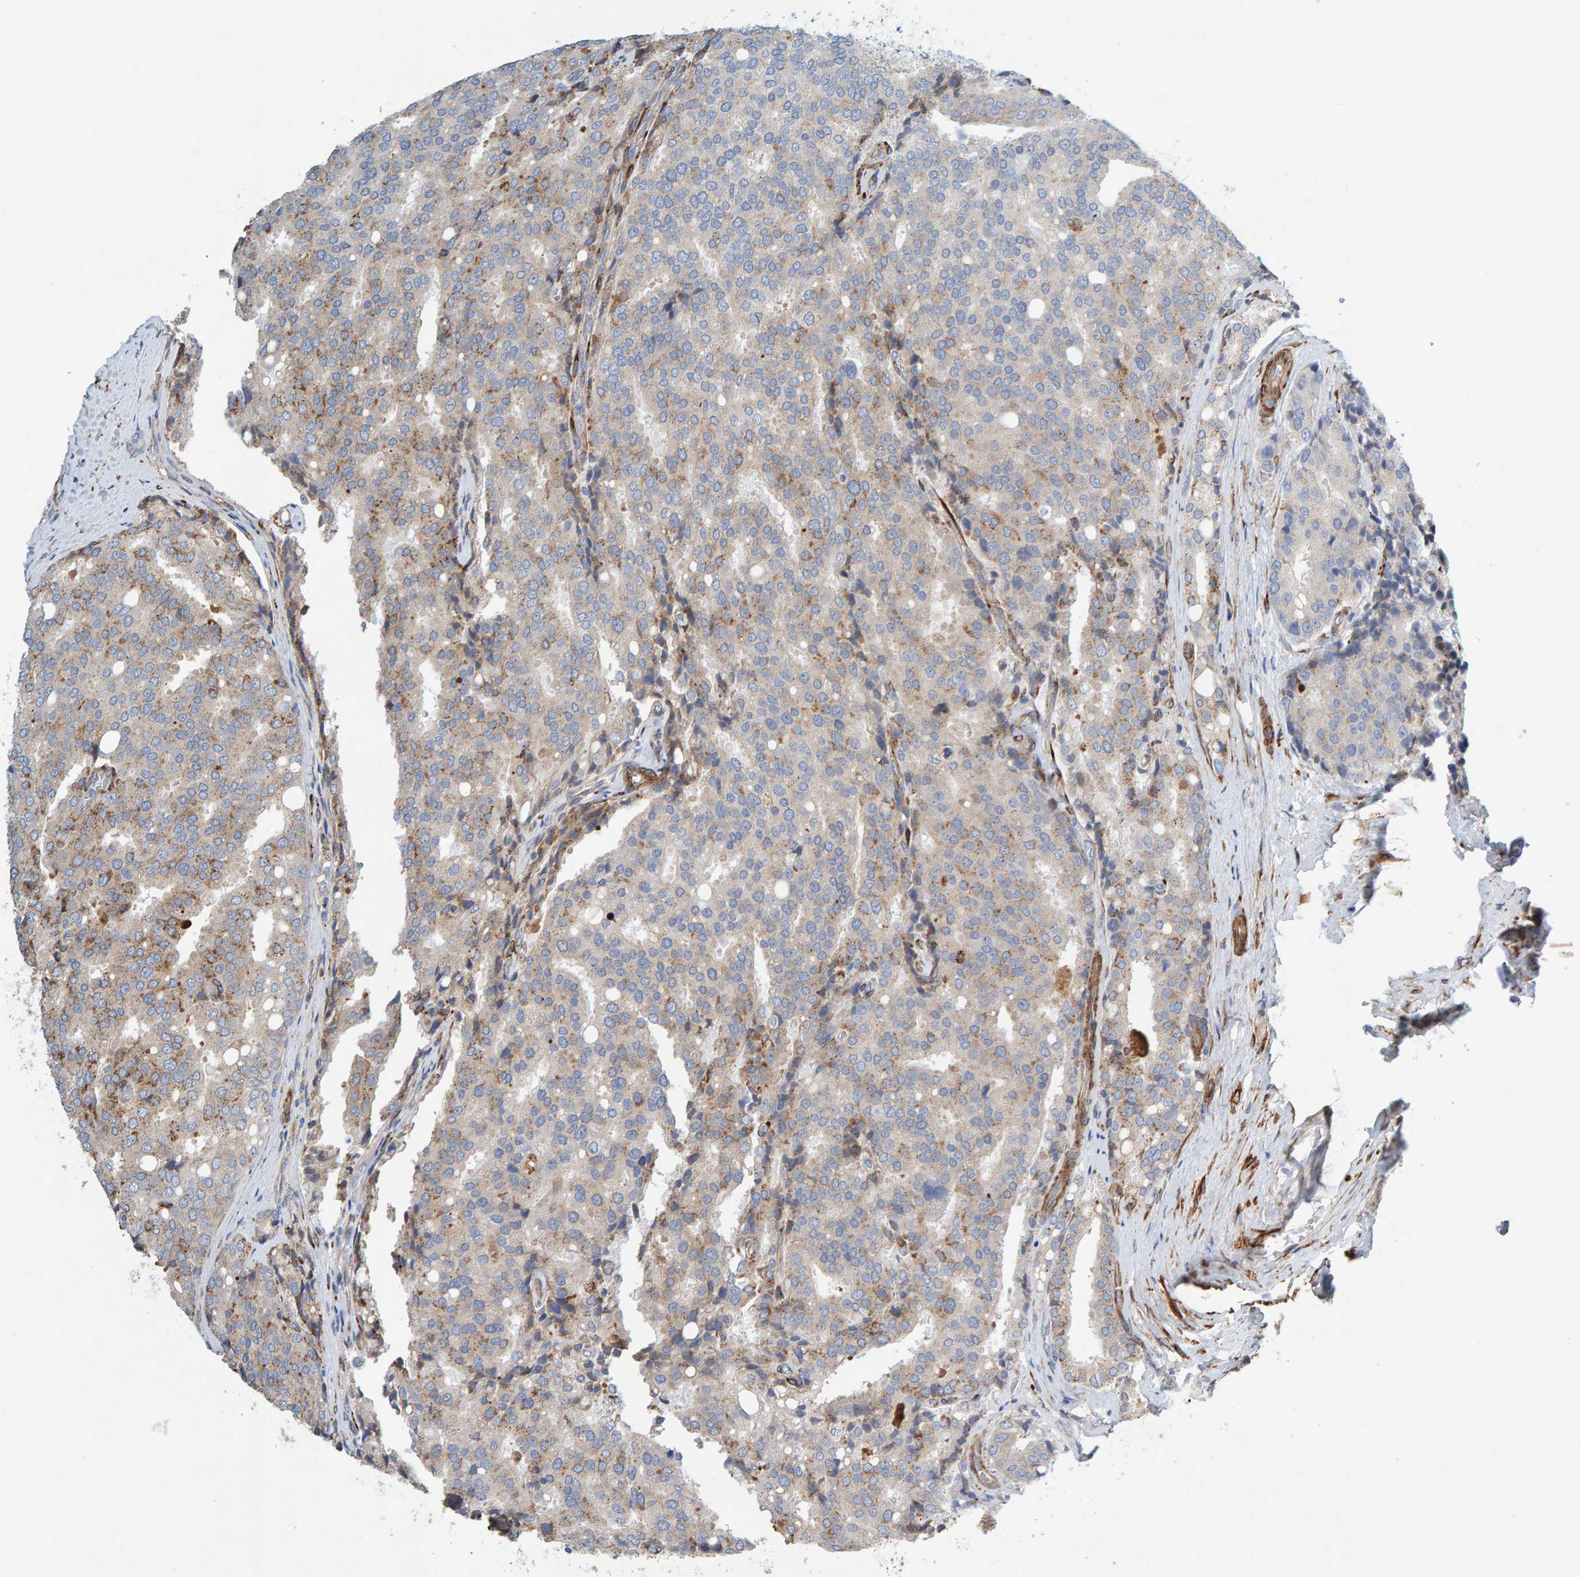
{"staining": {"intensity": "weak", "quantity": "25%-75%", "location": "cytoplasmic/membranous"}, "tissue": "prostate cancer", "cell_type": "Tumor cells", "image_type": "cancer", "snomed": [{"axis": "morphology", "description": "Adenocarcinoma, High grade"}, {"axis": "topography", "description": "Prostate"}], "caption": "Prostate cancer (adenocarcinoma (high-grade)) stained for a protein (brown) displays weak cytoplasmic/membranous positive staining in about 25%-75% of tumor cells.", "gene": "MMP16", "patient": {"sex": "male", "age": 50}}